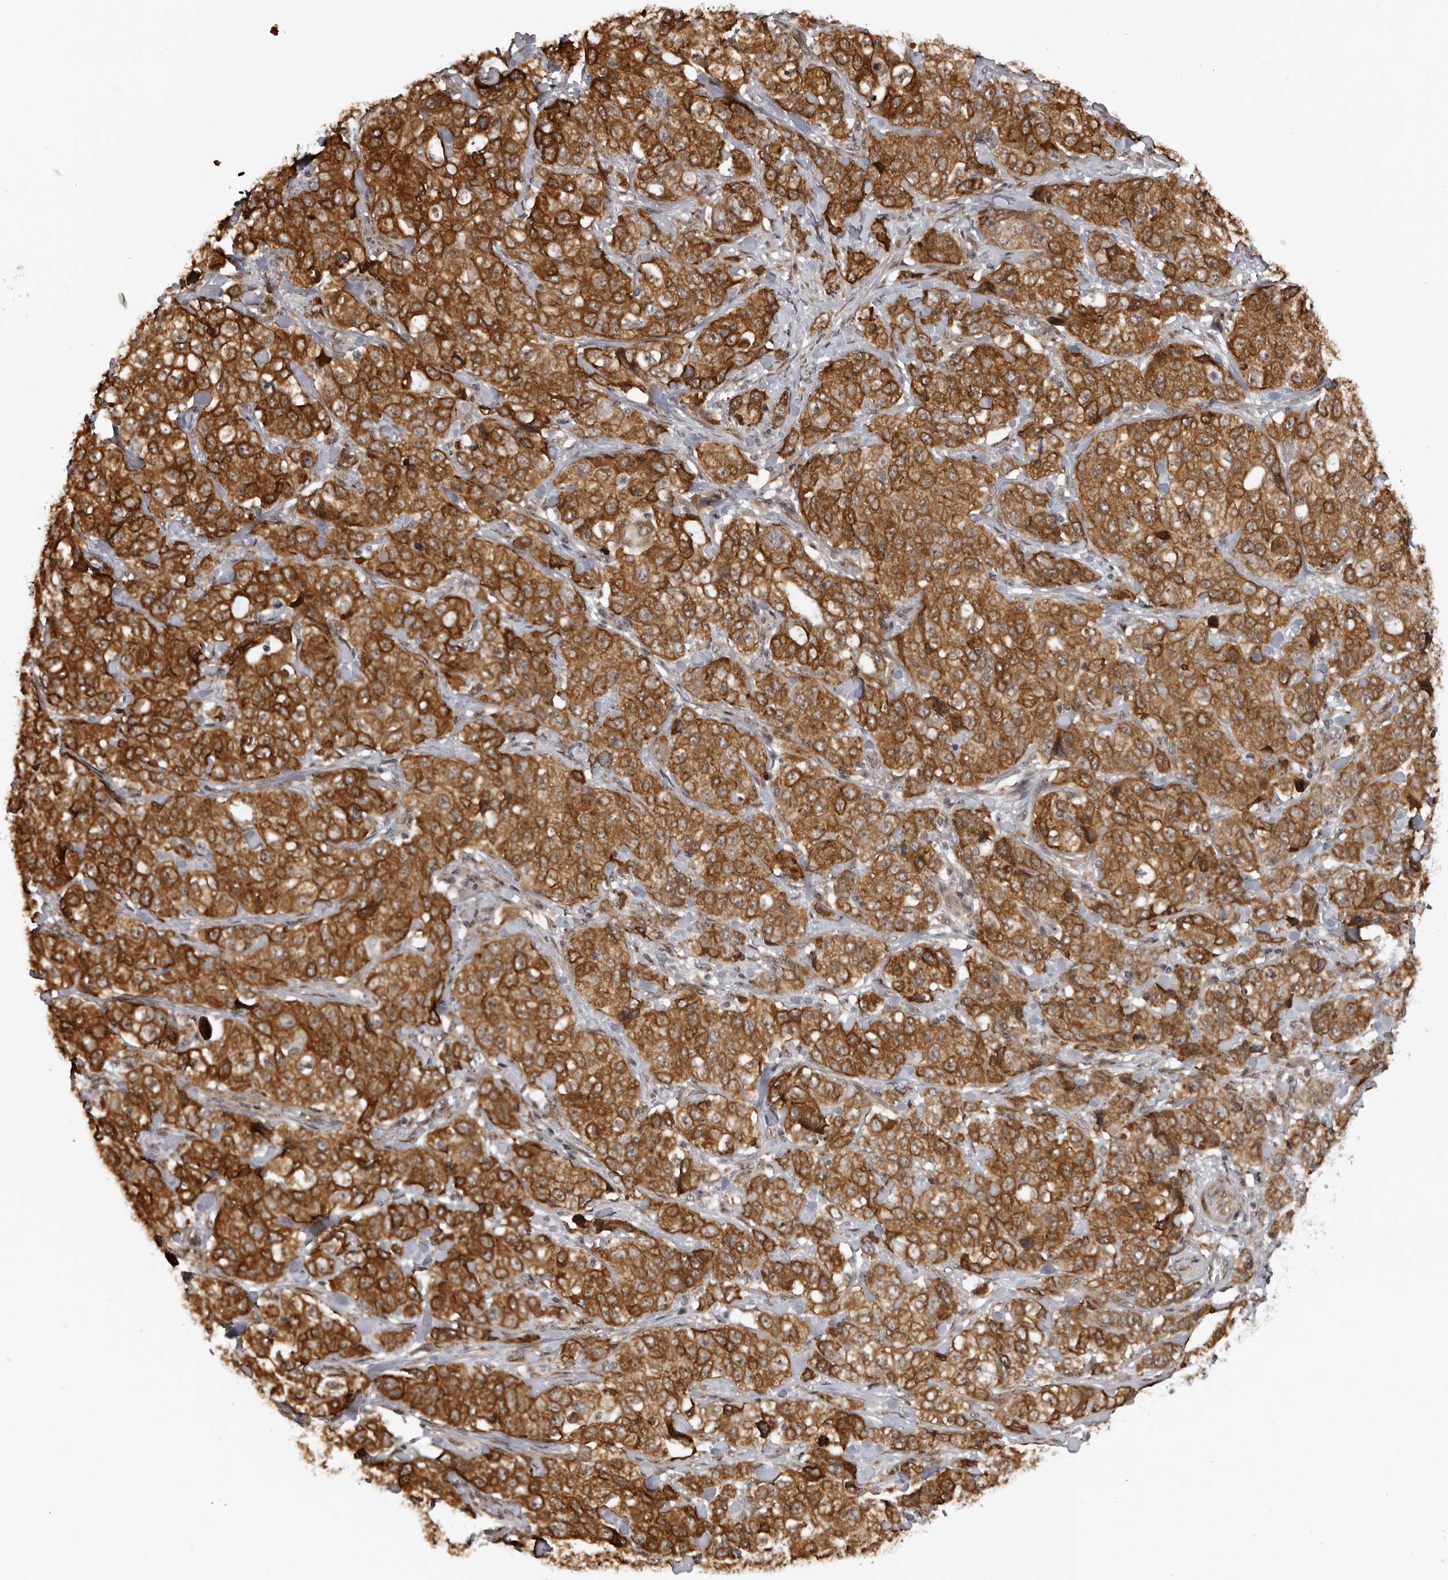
{"staining": {"intensity": "strong", "quantity": ">75%", "location": "cytoplasmic/membranous"}, "tissue": "stomach cancer", "cell_type": "Tumor cells", "image_type": "cancer", "snomed": [{"axis": "morphology", "description": "Adenocarcinoma, NOS"}, {"axis": "topography", "description": "Stomach"}], "caption": "This micrograph reveals immunohistochemistry staining of human stomach adenocarcinoma, with high strong cytoplasmic/membranous positivity in approximately >75% of tumor cells.", "gene": "DNAH14", "patient": {"sex": "male", "age": 48}}